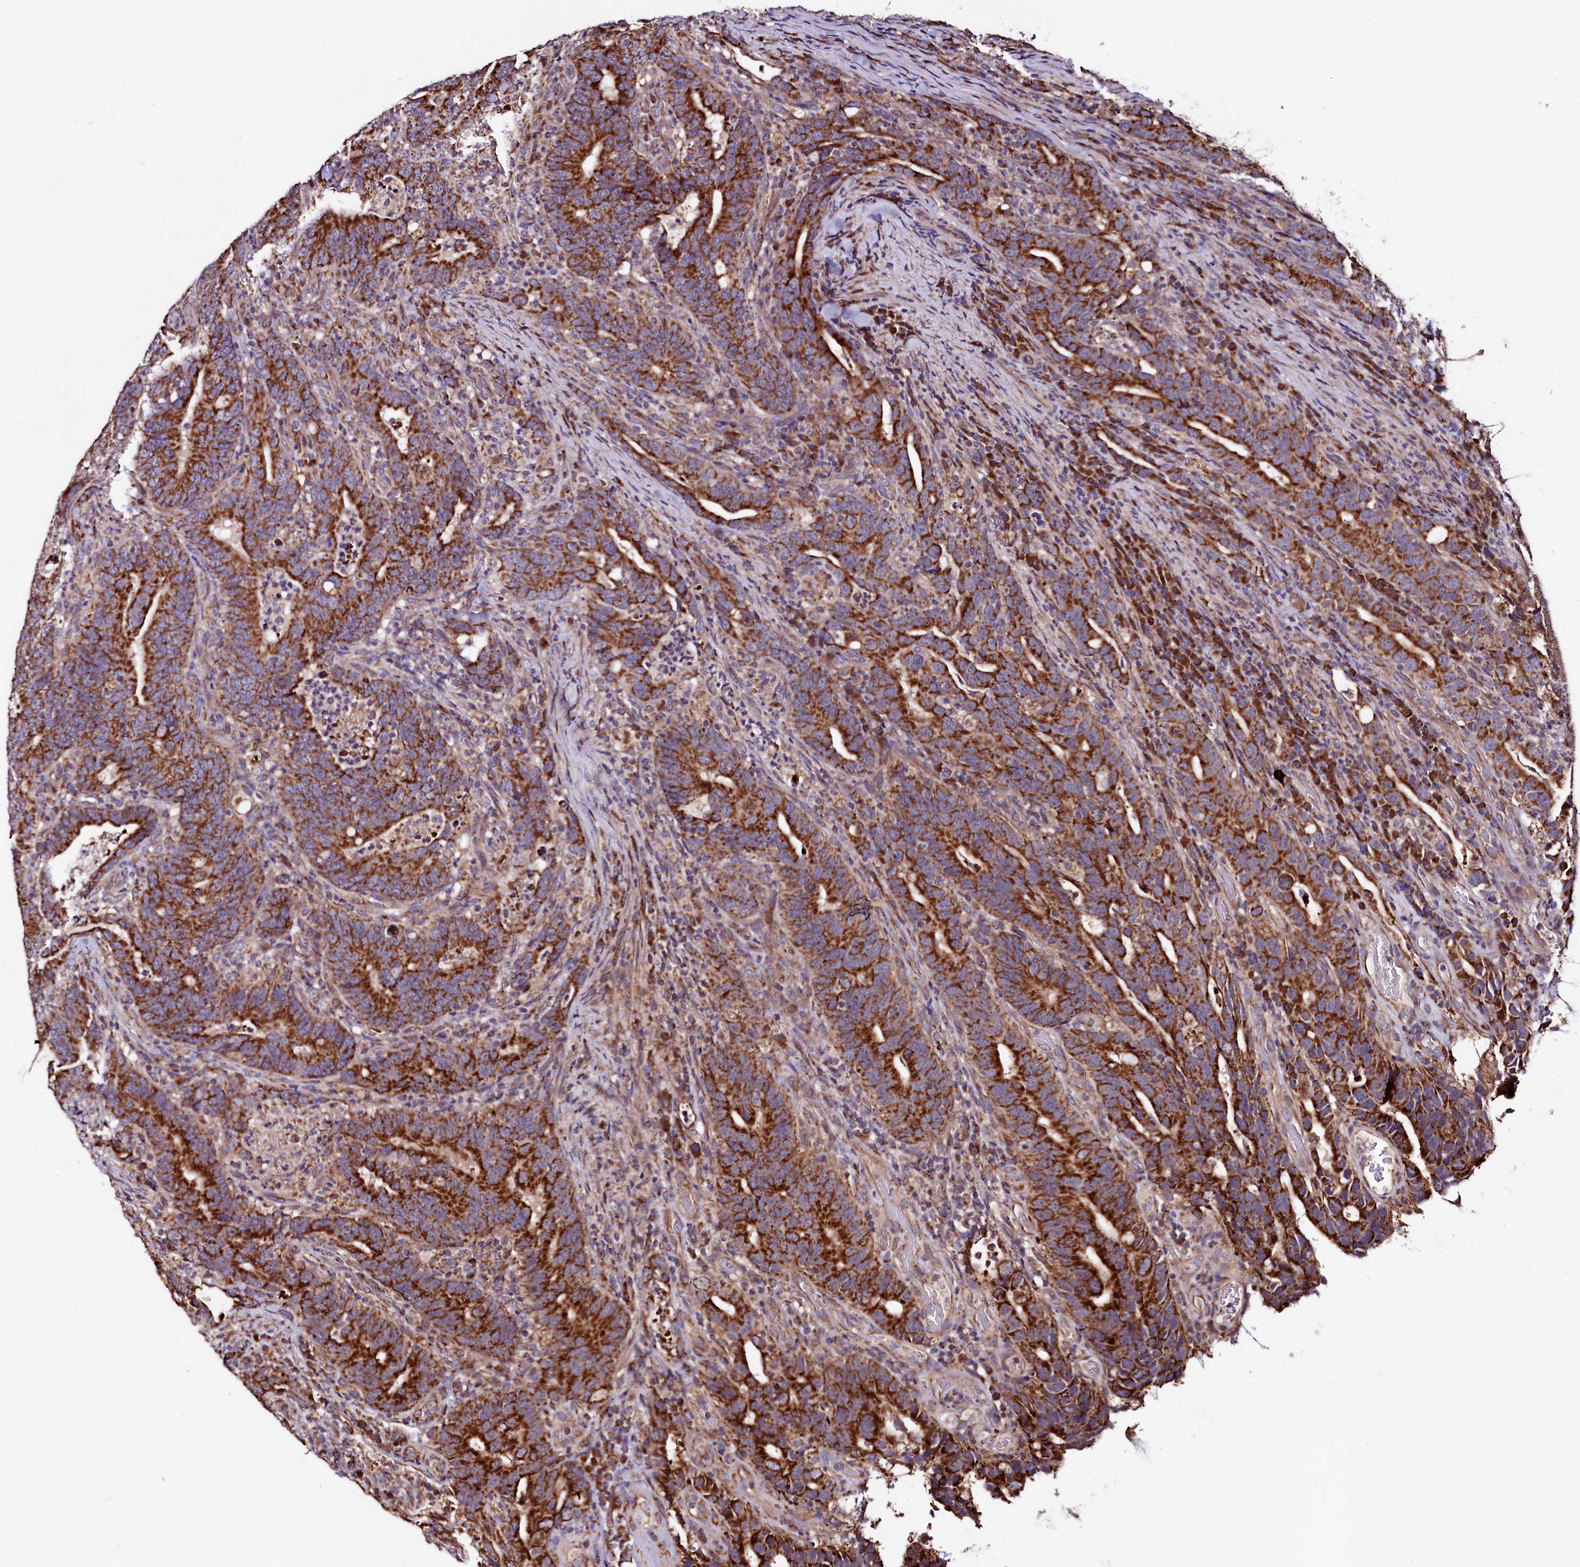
{"staining": {"intensity": "strong", "quantity": ">75%", "location": "cytoplasmic/membranous"}, "tissue": "colorectal cancer", "cell_type": "Tumor cells", "image_type": "cancer", "snomed": [{"axis": "morphology", "description": "Adenocarcinoma, NOS"}, {"axis": "topography", "description": "Colon"}], "caption": "Immunohistochemical staining of human colorectal cancer displays high levels of strong cytoplasmic/membranous positivity in about >75% of tumor cells. The staining was performed using DAB (3,3'-diaminobenzidine) to visualize the protein expression in brown, while the nuclei were stained in blue with hematoxylin (Magnification: 20x).", "gene": "STARD5", "patient": {"sex": "female", "age": 66}}